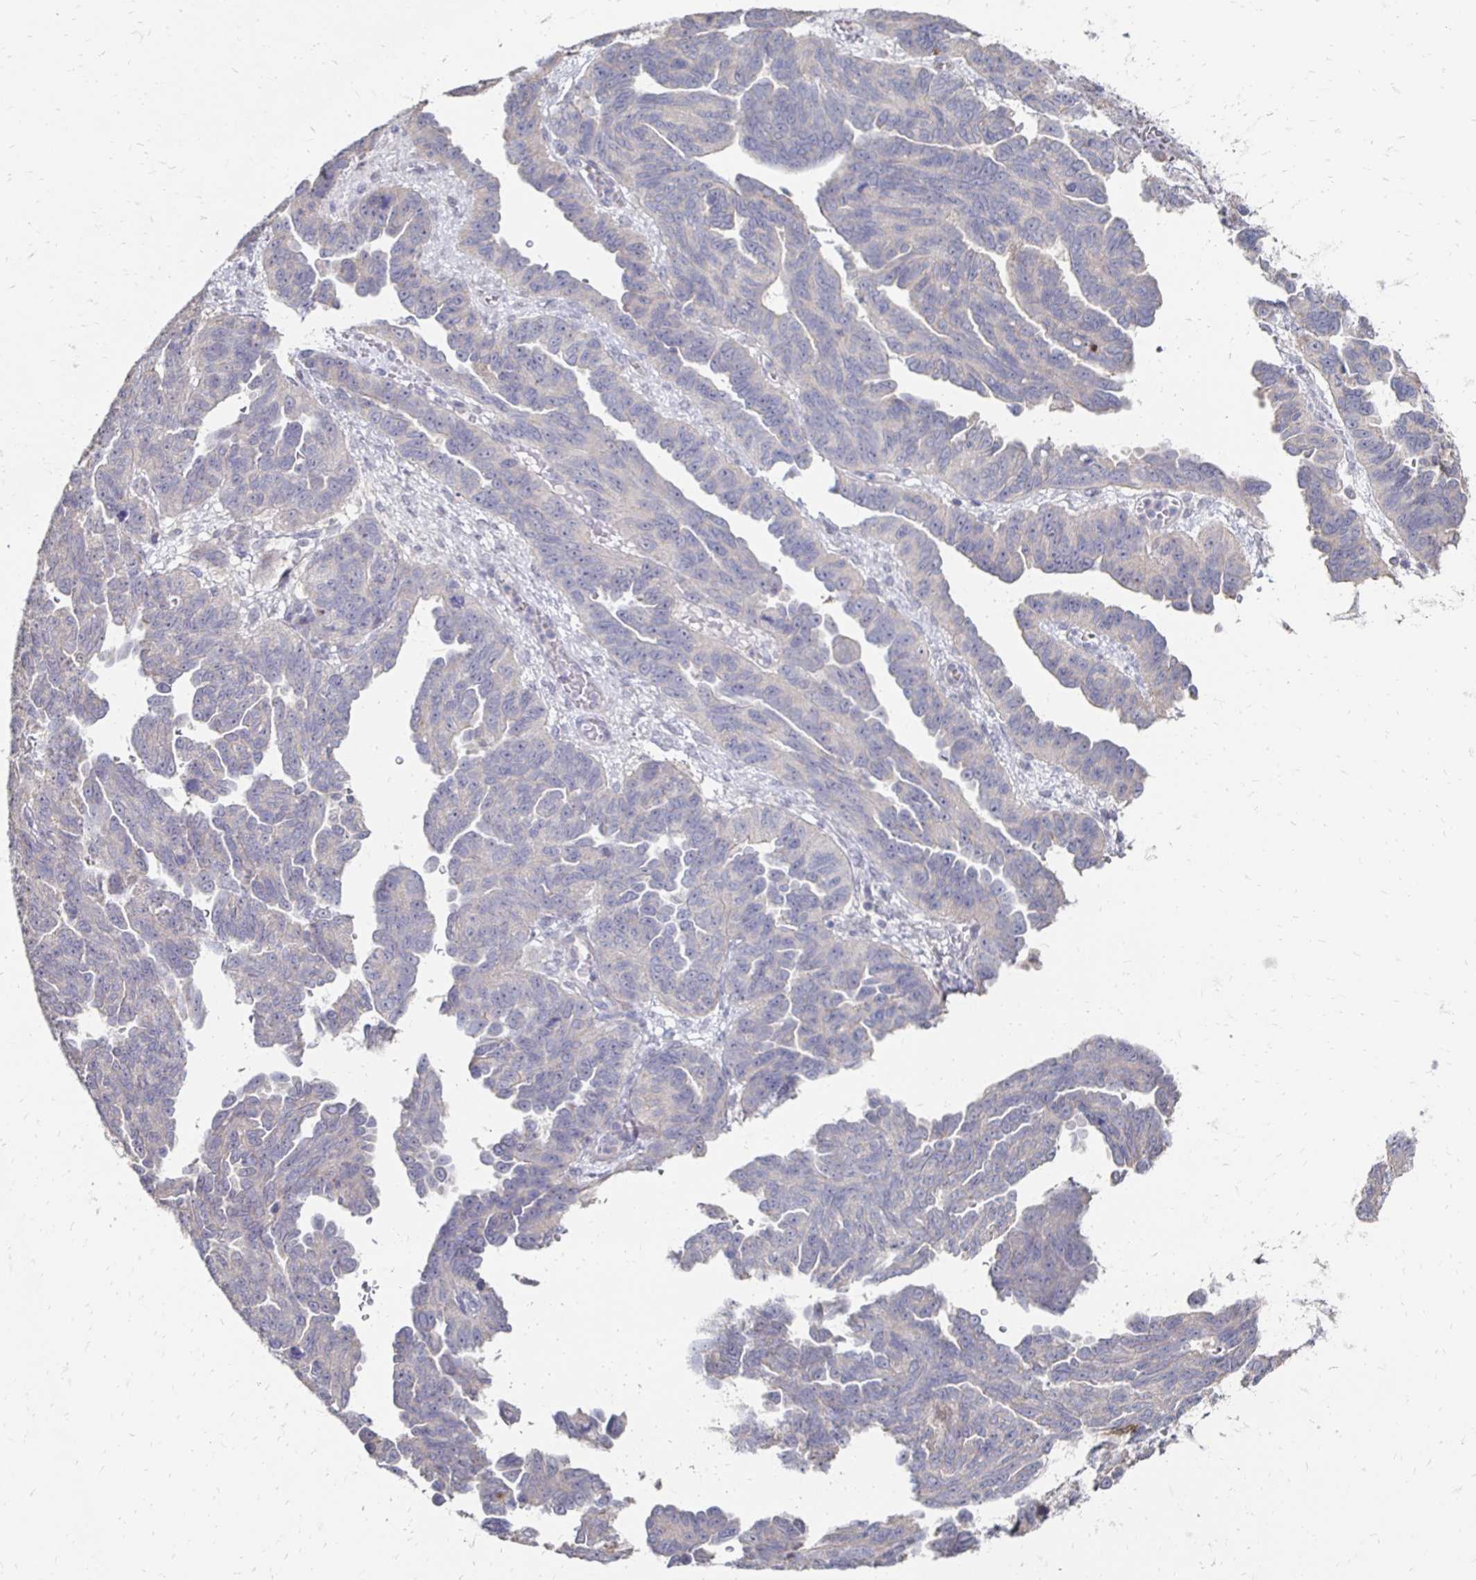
{"staining": {"intensity": "weak", "quantity": "25%-75%", "location": "cytoplasmic/membranous"}, "tissue": "ovarian cancer", "cell_type": "Tumor cells", "image_type": "cancer", "snomed": [{"axis": "morphology", "description": "Cystadenocarcinoma, serous, NOS"}, {"axis": "topography", "description": "Ovary"}], "caption": "Protein expression analysis of ovarian serous cystadenocarcinoma reveals weak cytoplasmic/membranous staining in about 25%-75% of tumor cells.", "gene": "ZNF727", "patient": {"sex": "female", "age": 64}}